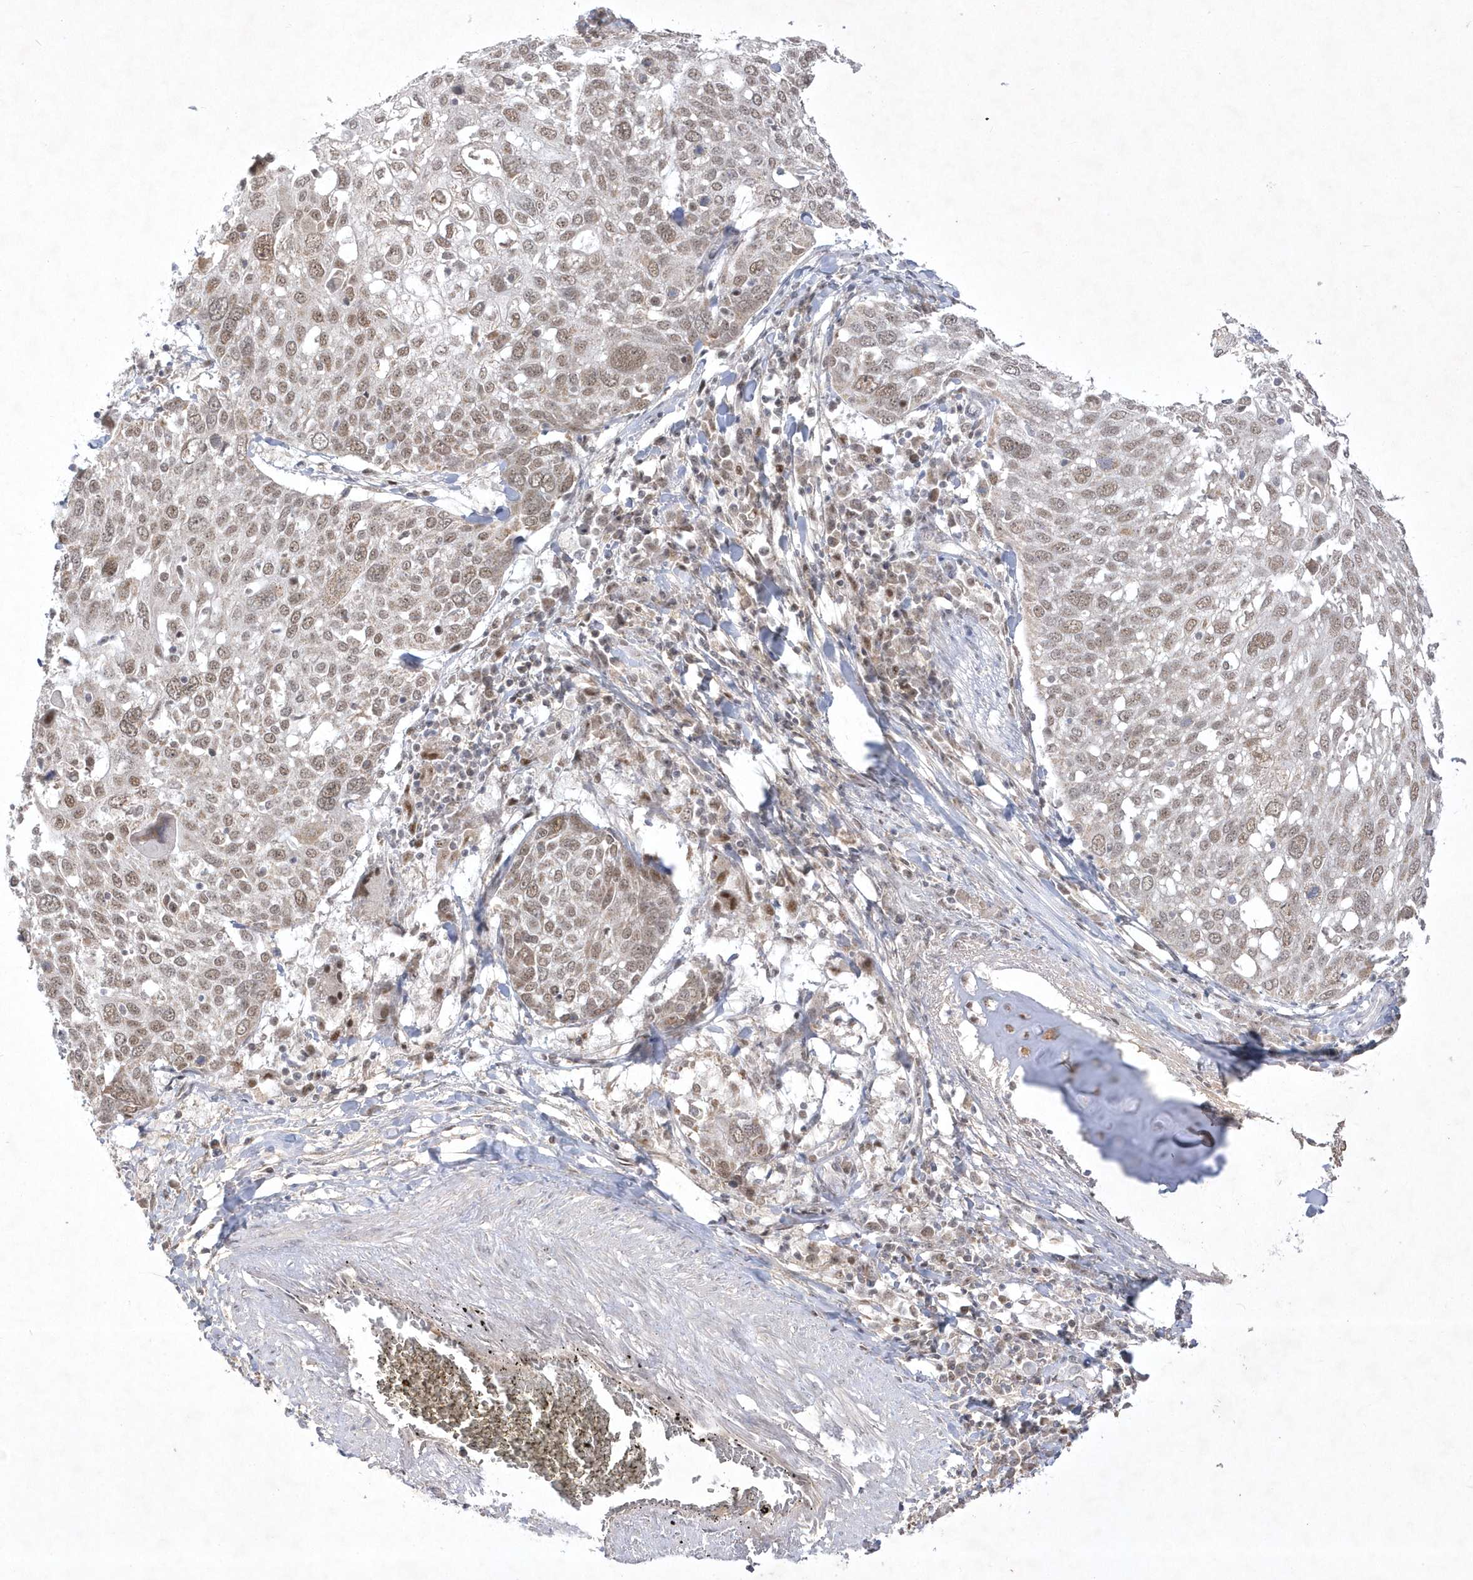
{"staining": {"intensity": "moderate", "quantity": ">75%", "location": "nuclear"}, "tissue": "lung cancer", "cell_type": "Tumor cells", "image_type": "cancer", "snomed": [{"axis": "morphology", "description": "Squamous cell carcinoma, NOS"}, {"axis": "topography", "description": "Lung"}], "caption": "Protein expression analysis of human squamous cell carcinoma (lung) reveals moderate nuclear expression in approximately >75% of tumor cells.", "gene": "CPSF3", "patient": {"sex": "male", "age": 65}}